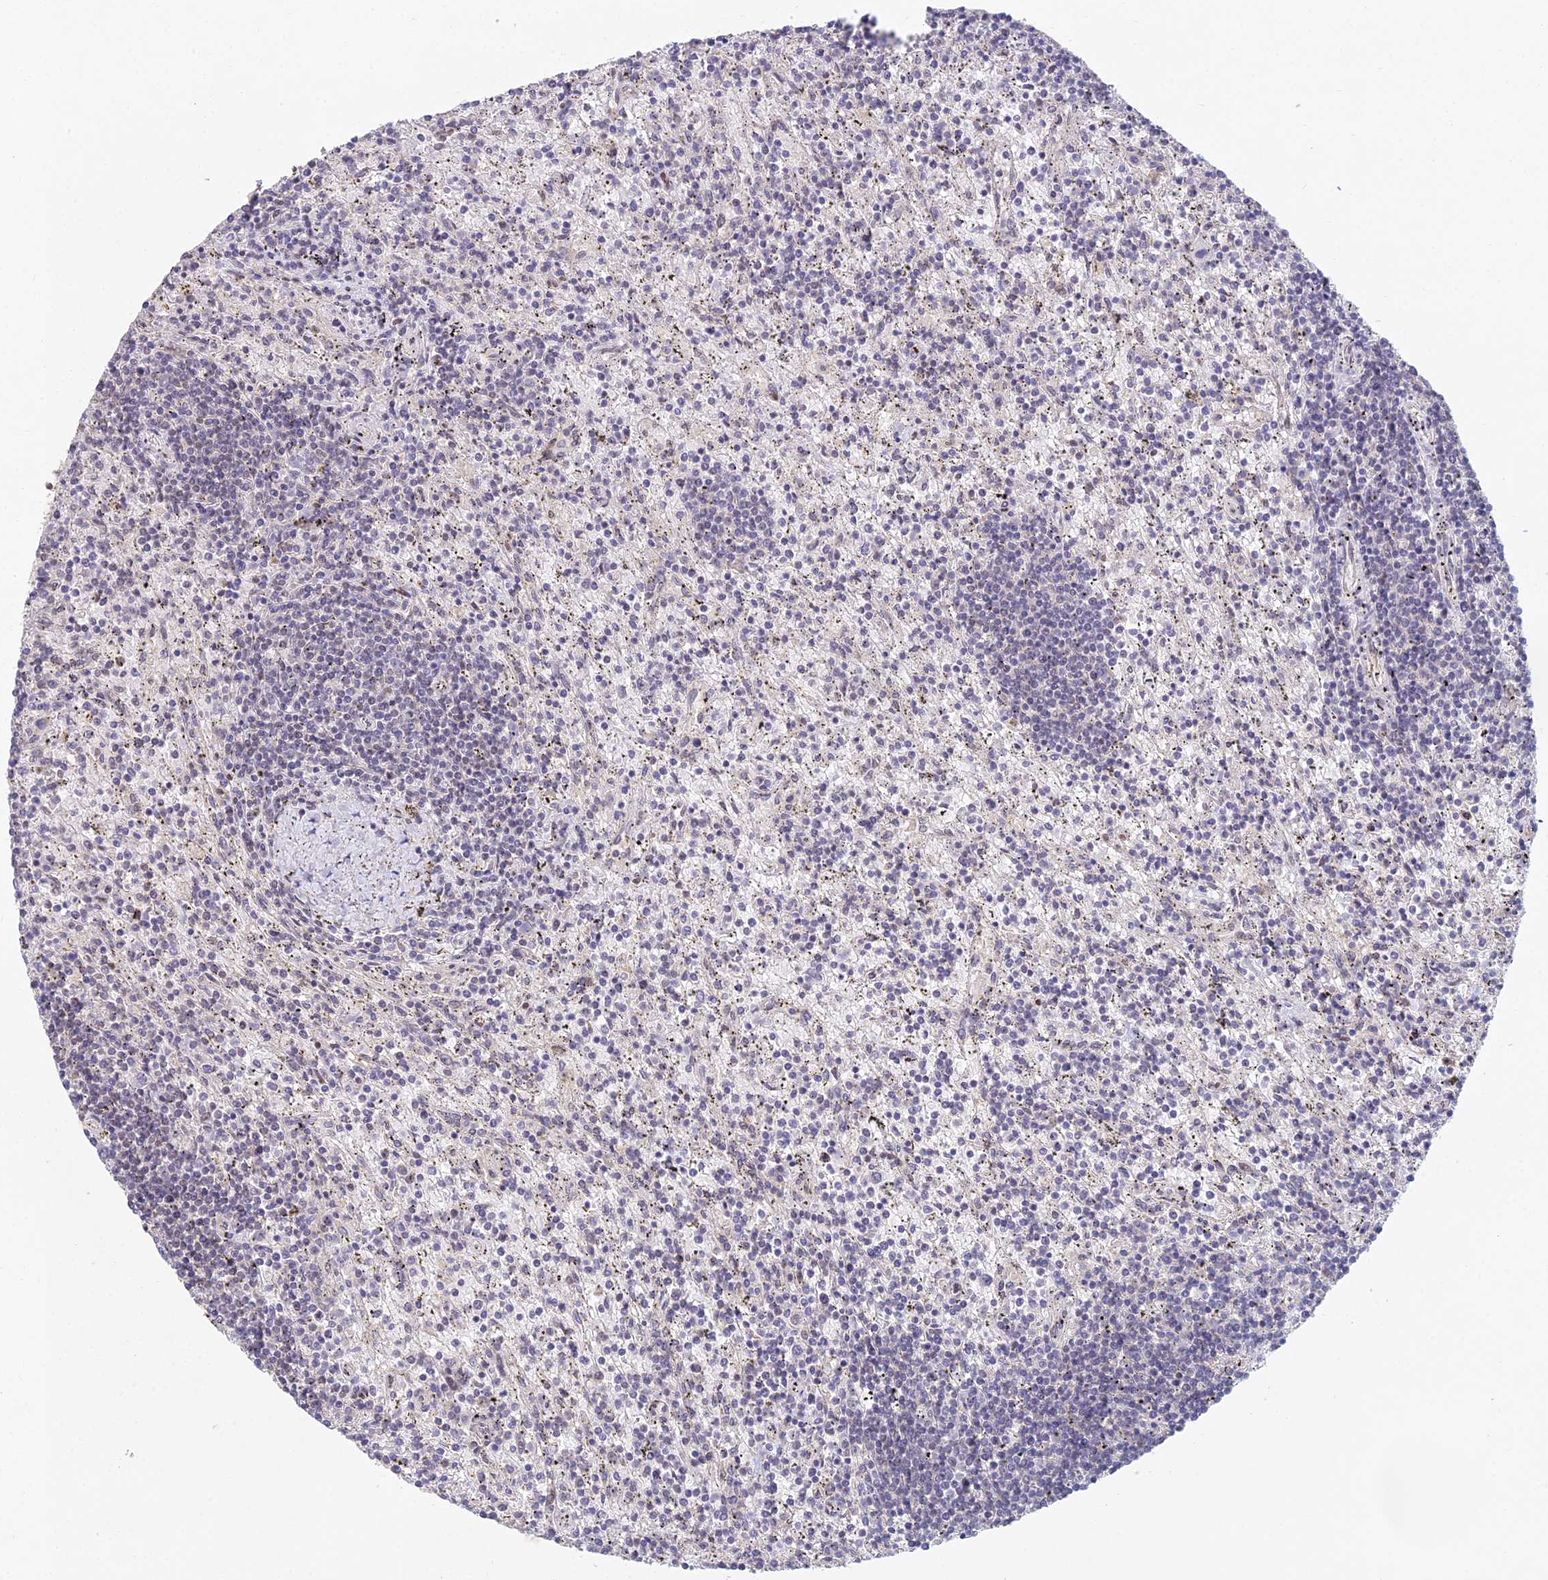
{"staining": {"intensity": "negative", "quantity": "none", "location": "none"}, "tissue": "lymphoma", "cell_type": "Tumor cells", "image_type": "cancer", "snomed": [{"axis": "morphology", "description": "Malignant lymphoma, non-Hodgkin's type, Low grade"}, {"axis": "topography", "description": "Spleen"}], "caption": "A photomicrograph of lymphoma stained for a protein reveals no brown staining in tumor cells.", "gene": "ABHD17A", "patient": {"sex": "male", "age": 76}}